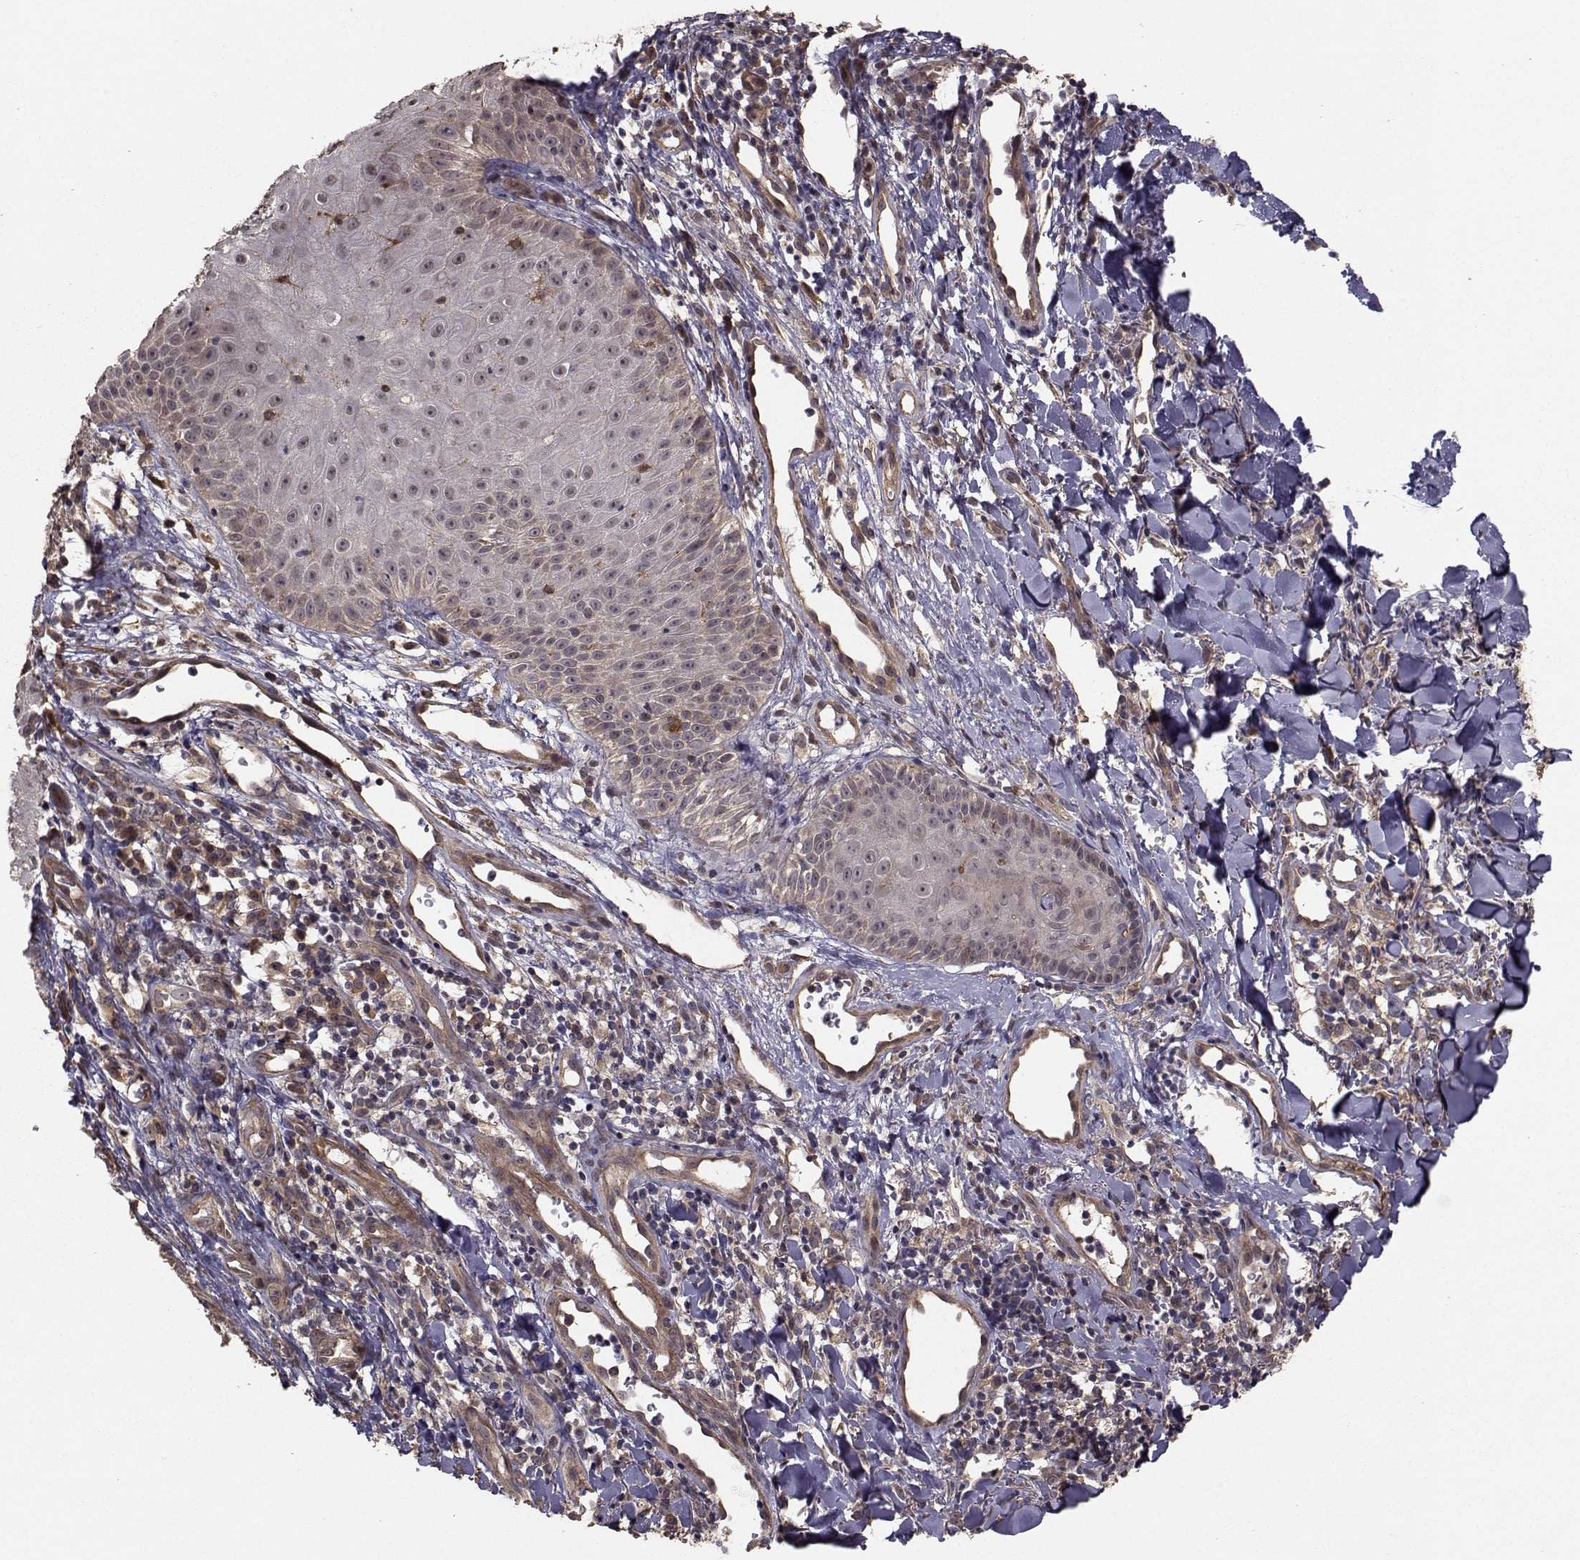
{"staining": {"intensity": "negative", "quantity": "none", "location": "none"}, "tissue": "melanoma", "cell_type": "Tumor cells", "image_type": "cancer", "snomed": [{"axis": "morphology", "description": "Malignant melanoma, NOS"}, {"axis": "topography", "description": "Skin"}], "caption": "Immunohistochemistry of malignant melanoma reveals no expression in tumor cells.", "gene": "TRIP10", "patient": {"sex": "male", "age": 67}}